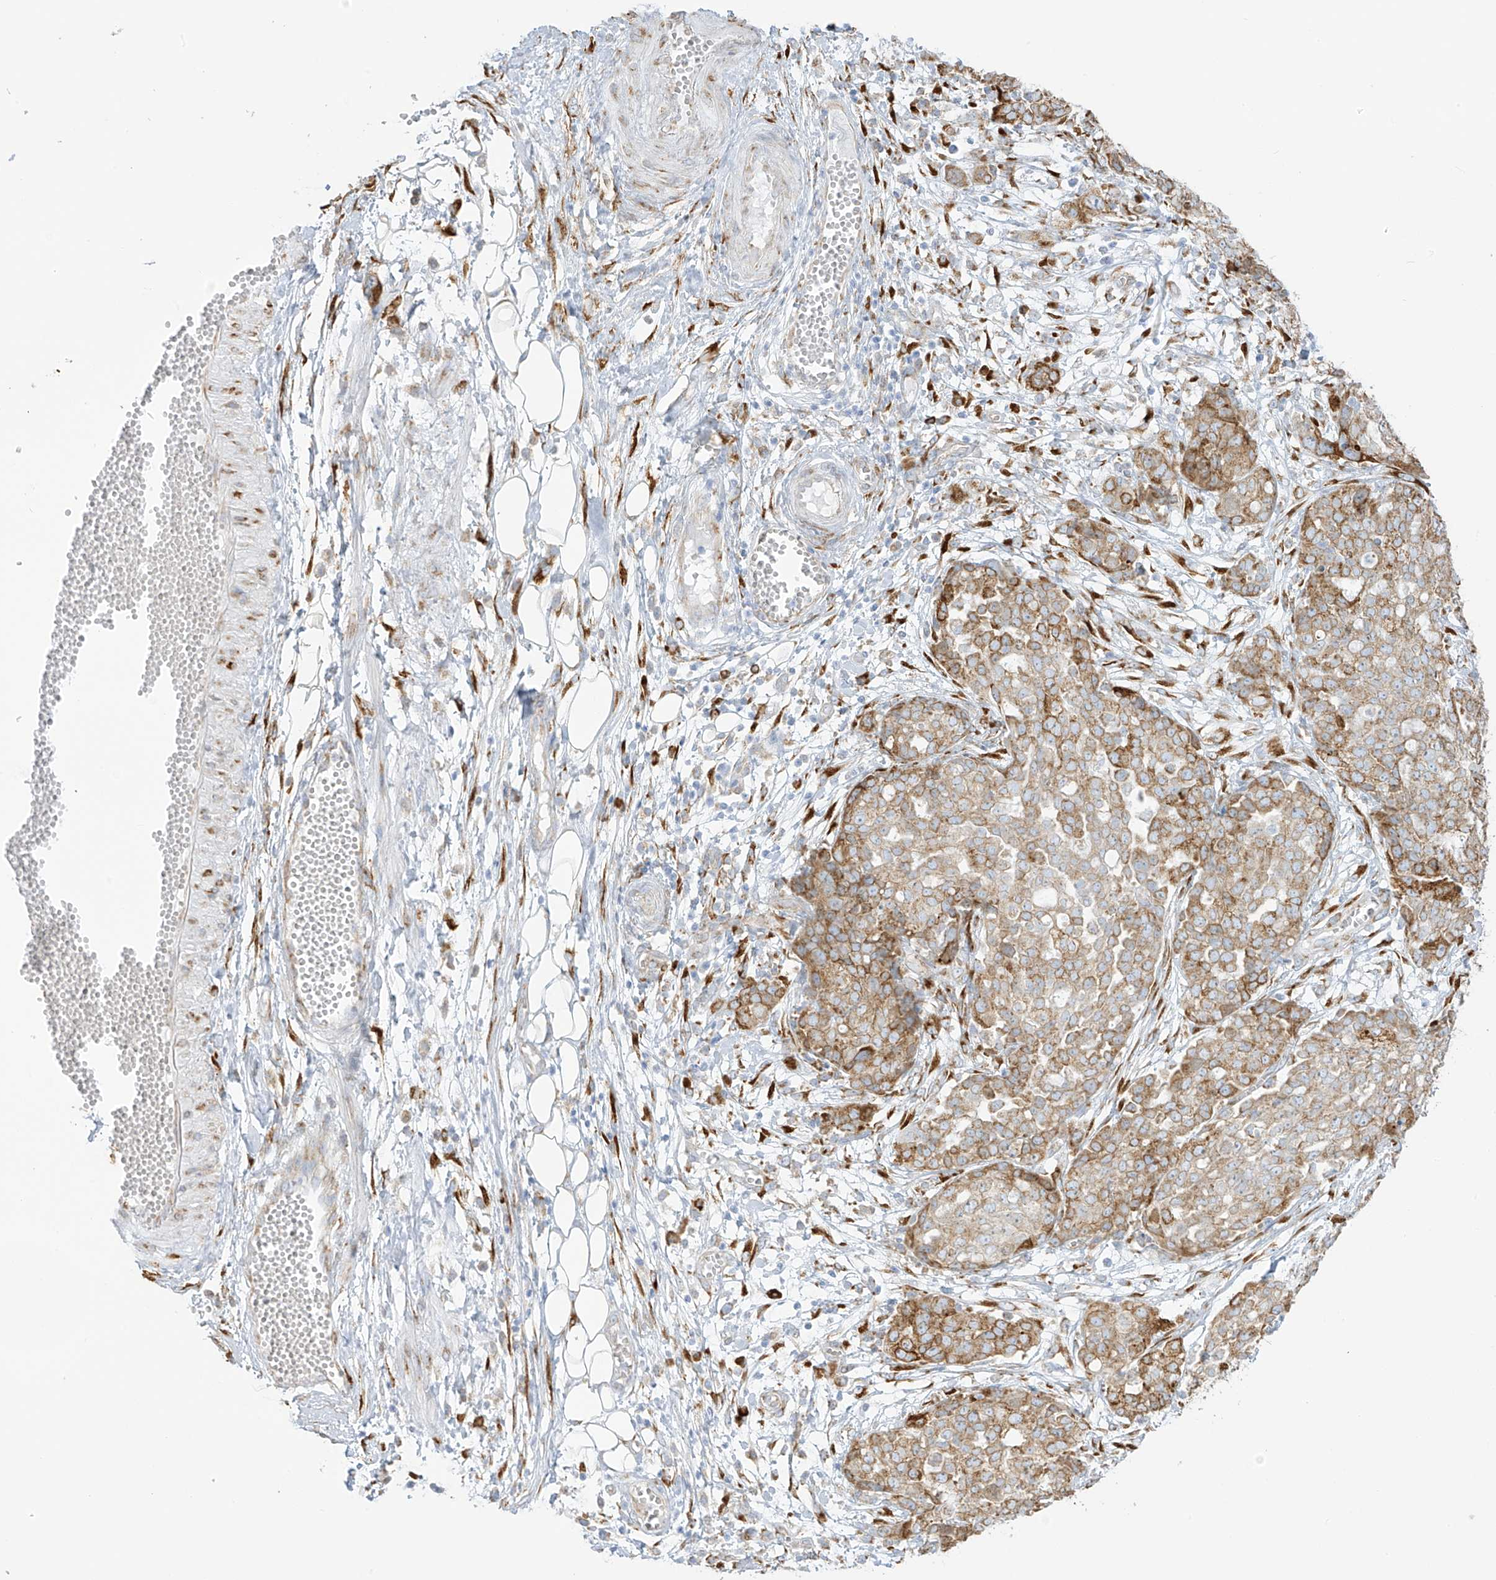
{"staining": {"intensity": "weak", "quantity": ">75%", "location": "cytoplasmic/membranous"}, "tissue": "ovarian cancer", "cell_type": "Tumor cells", "image_type": "cancer", "snomed": [{"axis": "morphology", "description": "Cystadenocarcinoma, serous, NOS"}, {"axis": "topography", "description": "Soft tissue"}, {"axis": "topography", "description": "Ovary"}], "caption": "Brown immunohistochemical staining in human ovarian cancer (serous cystadenocarcinoma) reveals weak cytoplasmic/membranous positivity in approximately >75% of tumor cells. (Stains: DAB (3,3'-diaminobenzidine) in brown, nuclei in blue, Microscopy: brightfield microscopy at high magnification).", "gene": "LRRC59", "patient": {"sex": "female", "age": 57}}